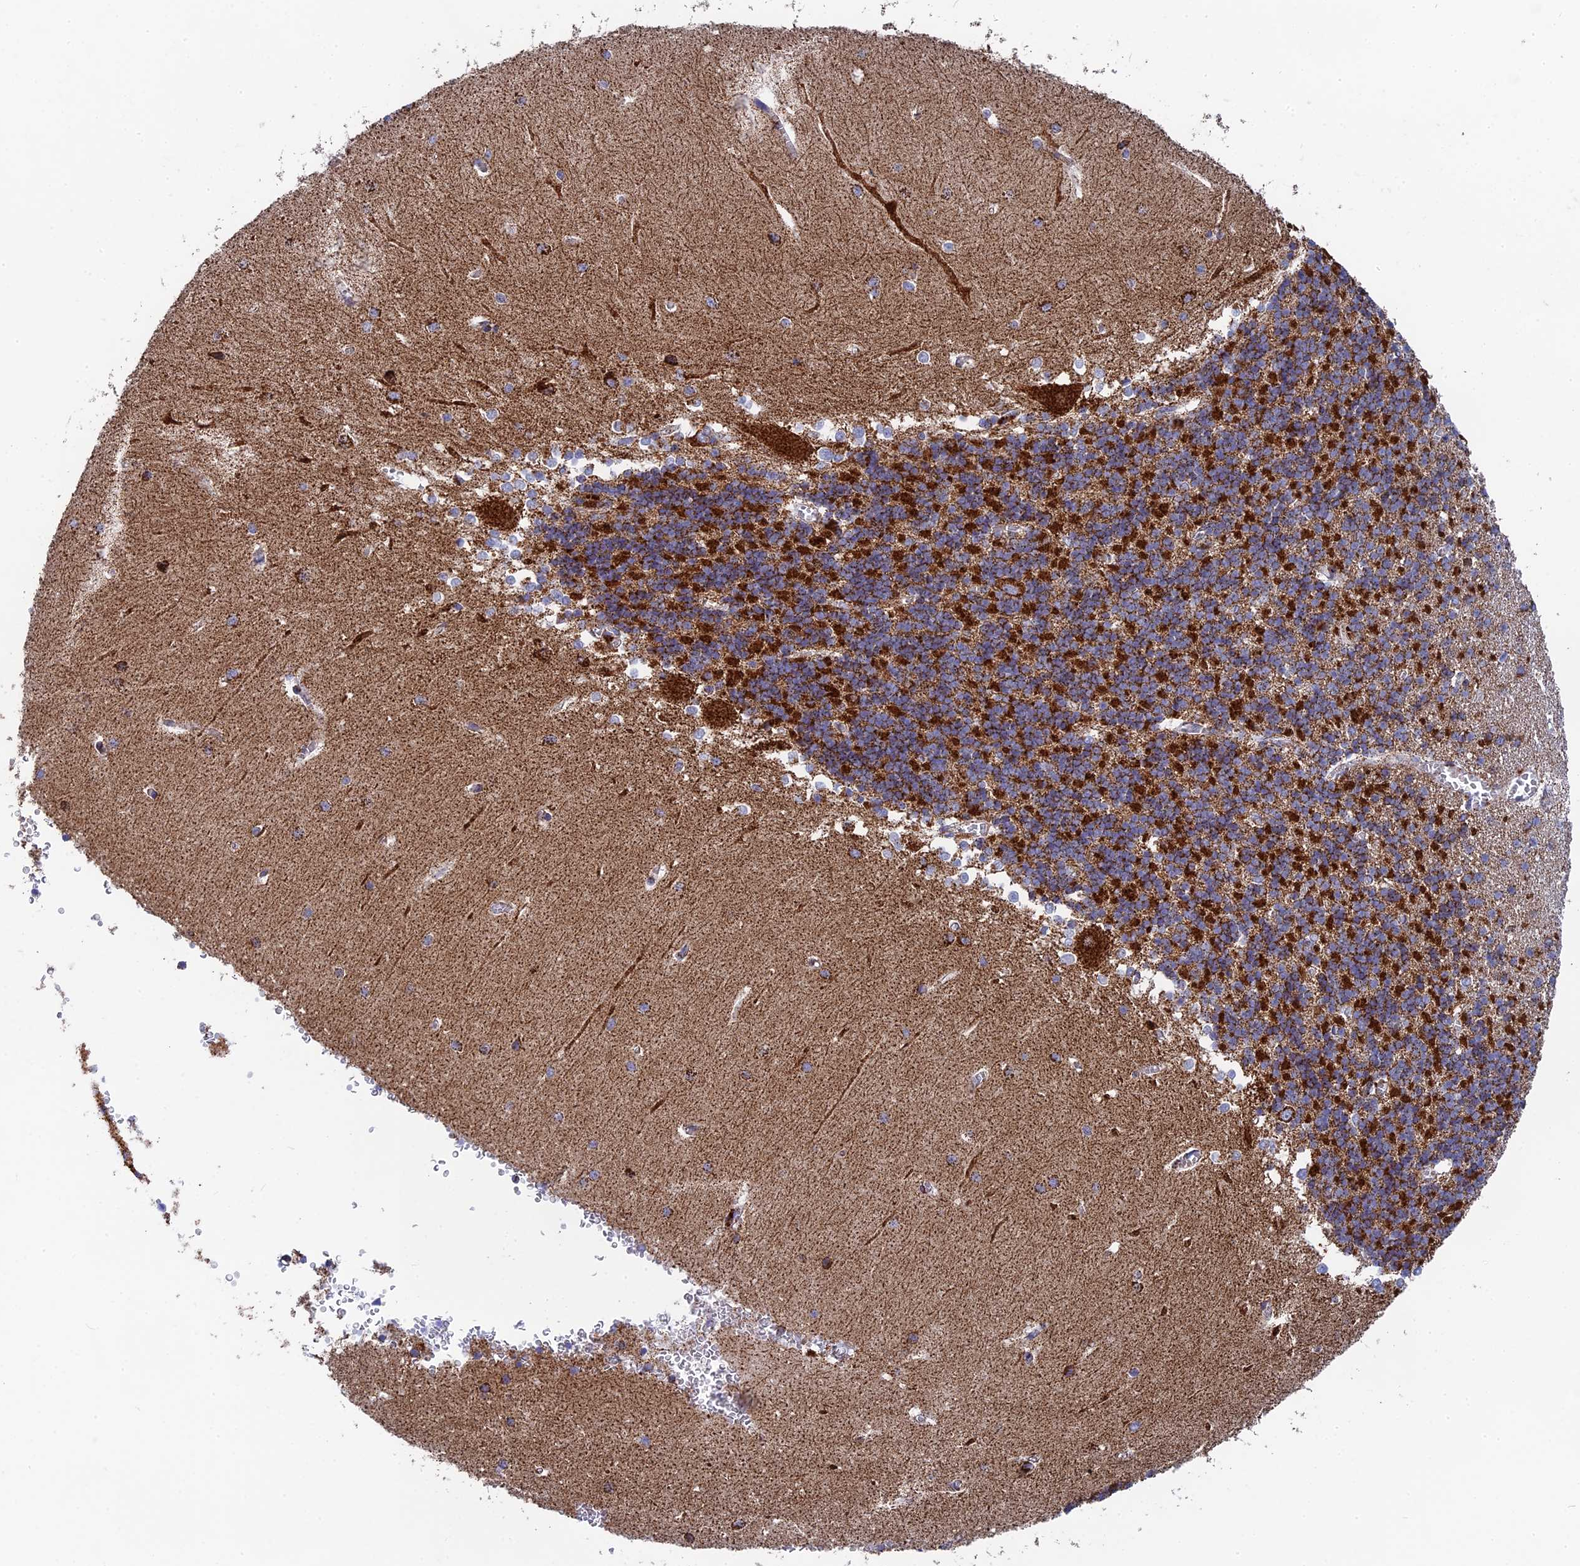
{"staining": {"intensity": "strong", "quantity": ">75%", "location": "cytoplasmic/membranous"}, "tissue": "cerebellum", "cell_type": "Cells in granular layer", "image_type": "normal", "snomed": [{"axis": "morphology", "description": "Normal tissue, NOS"}, {"axis": "topography", "description": "Cerebellum"}], "caption": "The histopathology image demonstrates immunohistochemical staining of normal cerebellum. There is strong cytoplasmic/membranous positivity is identified in approximately >75% of cells in granular layer.", "gene": "NDUFA5", "patient": {"sex": "male", "age": 37}}